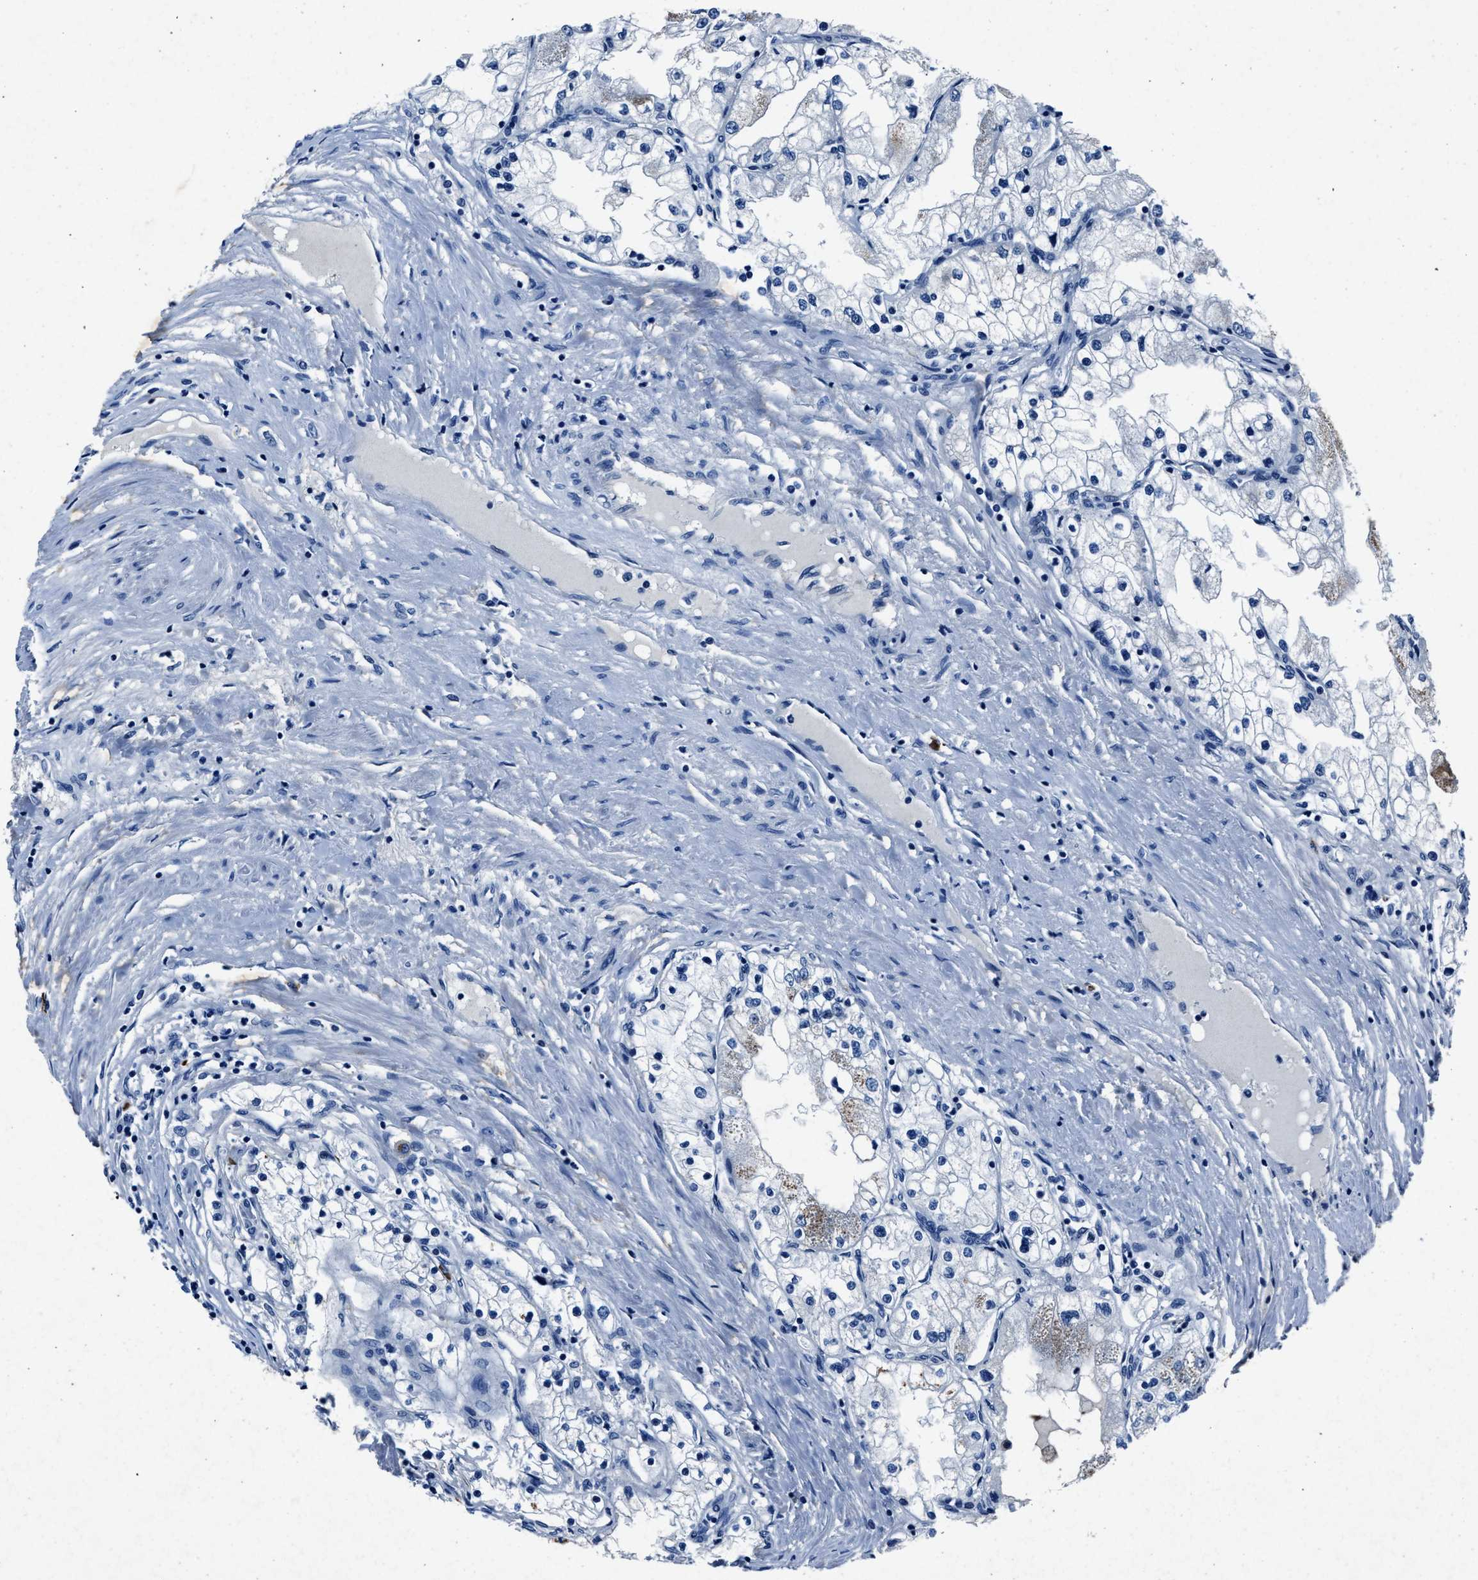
{"staining": {"intensity": "weak", "quantity": "<25%", "location": "cytoplasmic/membranous"}, "tissue": "renal cancer", "cell_type": "Tumor cells", "image_type": "cancer", "snomed": [{"axis": "morphology", "description": "Adenocarcinoma, NOS"}, {"axis": "topography", "description": "Kidney"}], "caption": "A high-resolution photomicrograph shows IHC staining of renal cancer (adenocarcinoma), which reveals no significant expression in tumor cells. (Brightfield microscopy of DAB (3,3'-diaminobenzidine) immunohistochemistry (IHC) at high magnification).", "gene": "NACAD", "patient": {"sex": "male", "age": 68}}